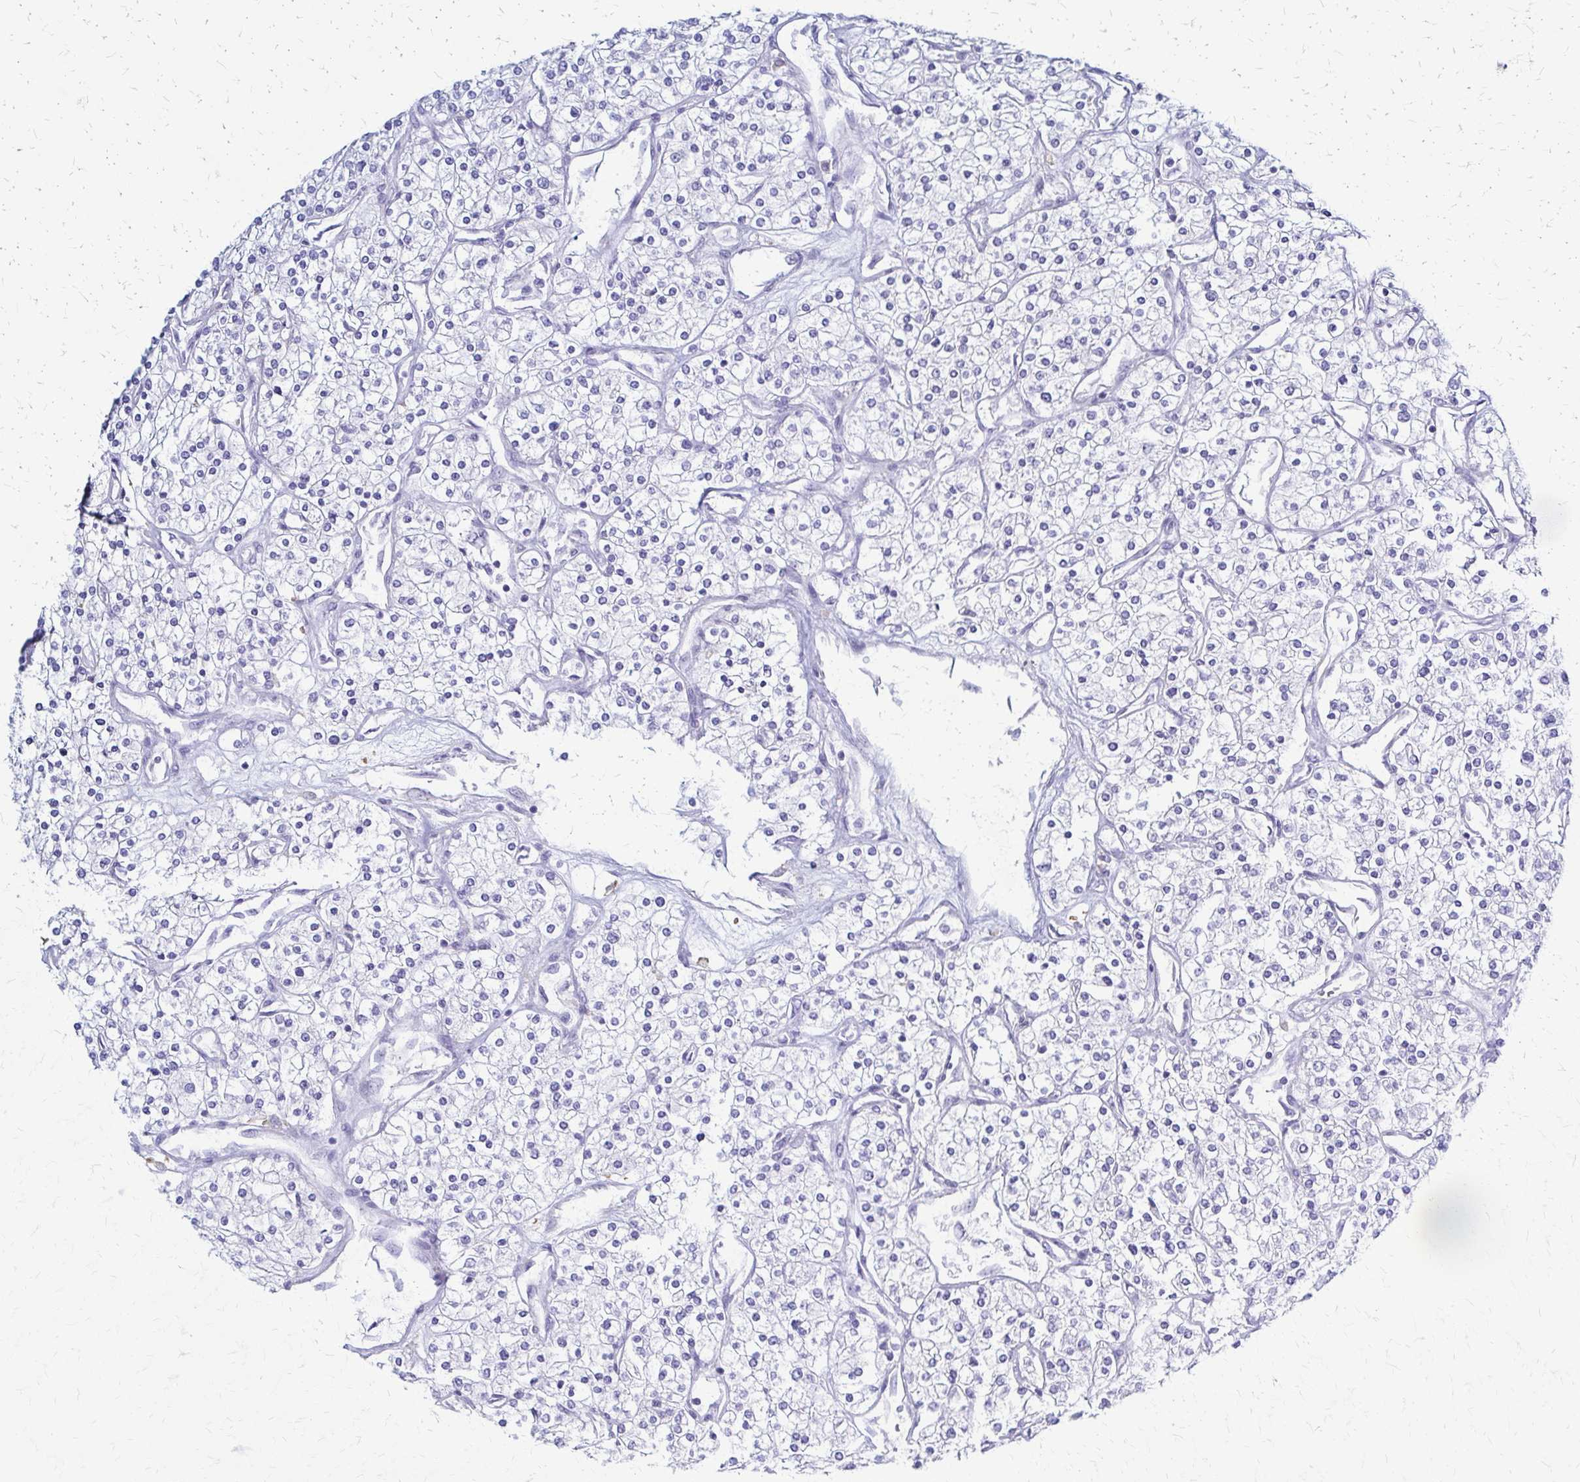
{"staining": {"intensity": "negative", "quantity": "none", "location": "none"}, "tissue": "renal cancer", "cell_type": "Tumor cells", "image_type": "cancer", "snomed": [{"axis": "morphology", "description": "Adenocarcinoma, NOS"}, {"axis": "topography", "description": "Kidney"}], "caption": "Immunohistochemical staining of renal adenocarcinoma demonstrates no significant positivity in tumor cells.", "gene": "RHOBTB2", "patient": {"sex": "male", "age": 80}}